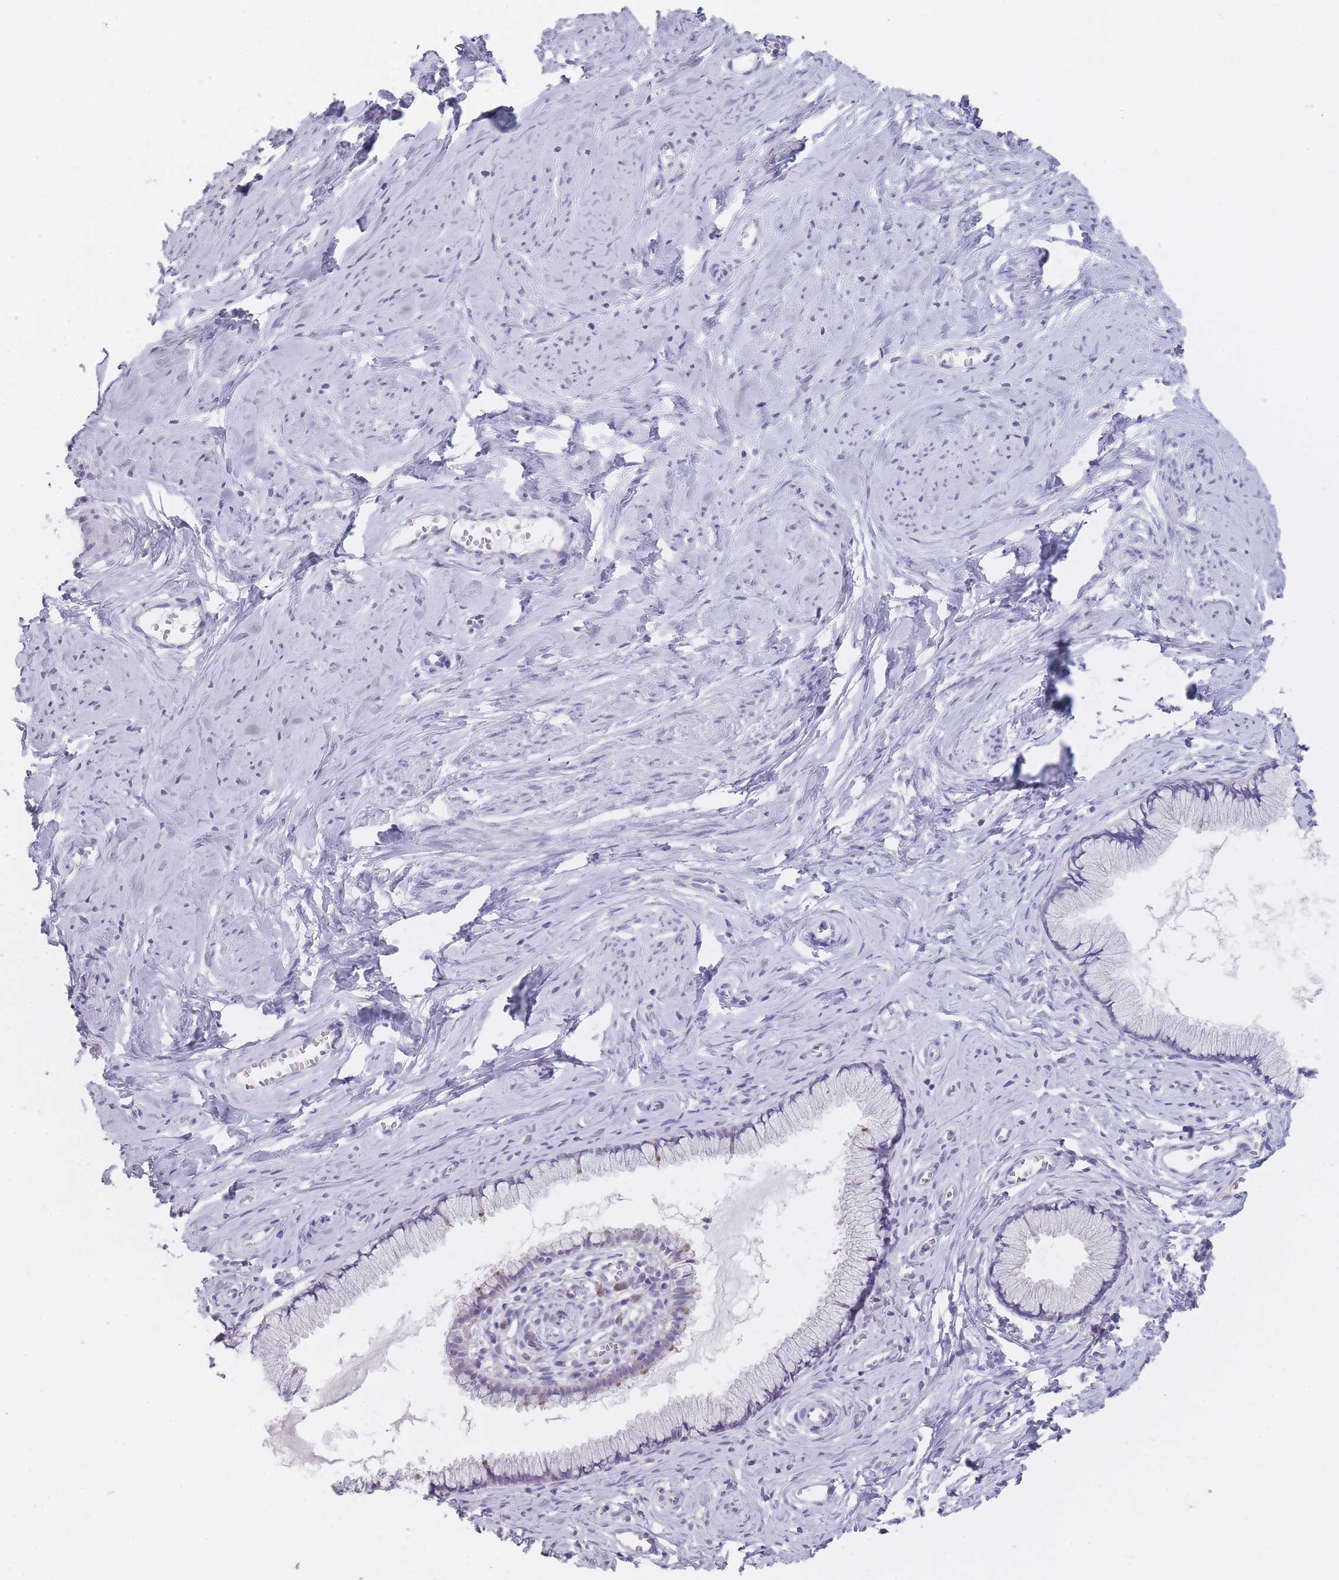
{"staining": {"intensity": "negative", "quantity": "none", "location": "none"}, "tissue": "cervix", "cell_type": "Glandular cells", "image_type": "normal", "snomed": [{"axis": "morphology", "description": "Normal tissue, NOS"}, {"axis": "topography", "description": "Cervix"}], "caption": "Photomicrograph shows no protein positivity in glandular cells of normal cervix. (Brightfield microscopy of DAB (3,3'-diaminobenzidine) immunohistochemistry at high magnification).", "gene": "DCANP1", "patient": {"sex": "female", "age": 40}}